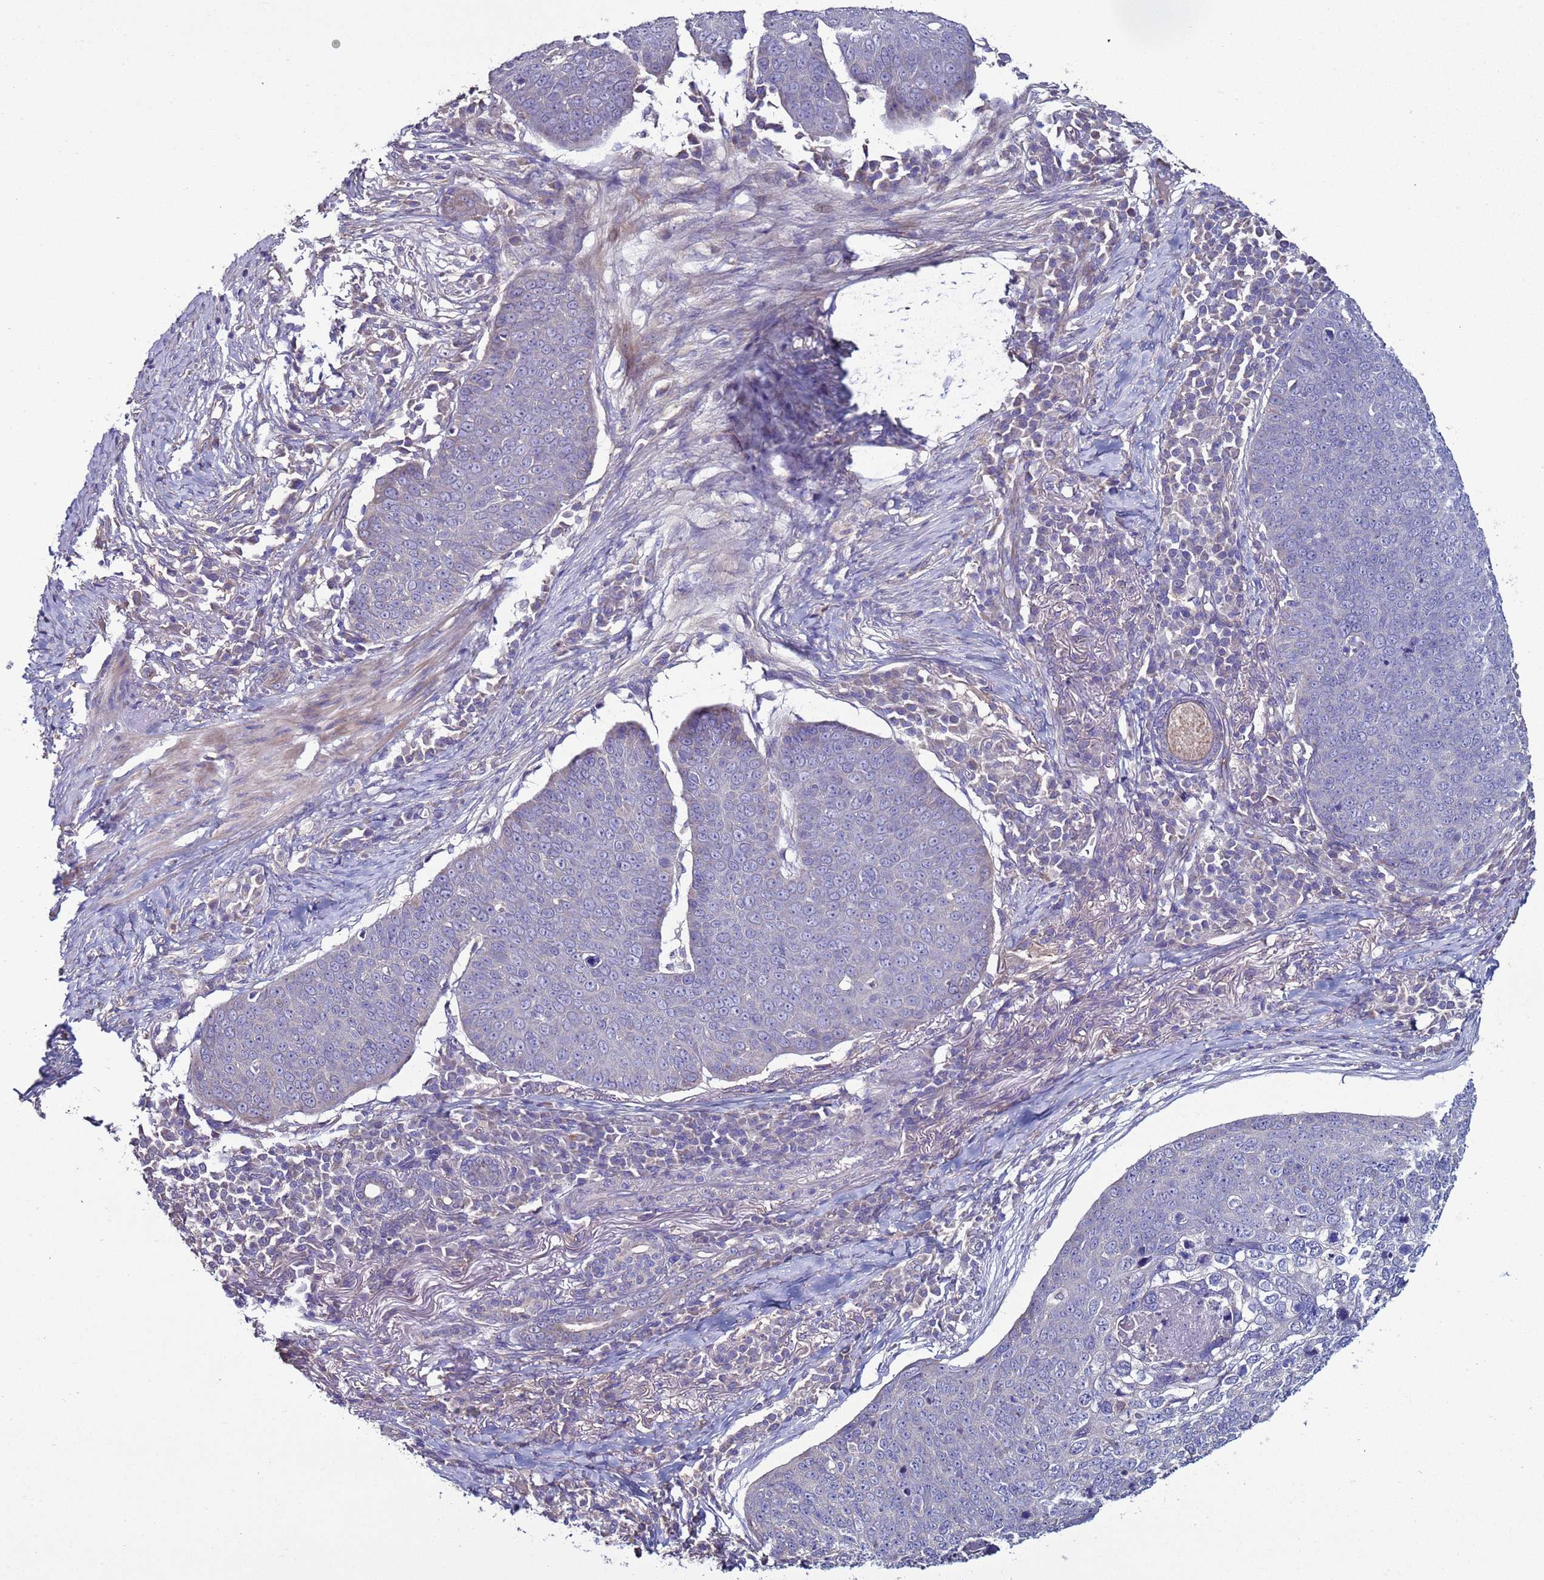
{"staining": {"intensity": "negative", "quantity": "none", "location": "none"}, "tissue": "skin cancer", "cell_type": "Tumor cells", "image_type": "cancer", "snomed": [{"axis": "morphology", "description": "Squamous cell carcinoma, NOS"}, {"axis": "topography", "description": "Skin"}], "caption": "A high-resolution histopathology image shows immunohistochemistry (IHC) staining of squamous cell carcinoma (skin), which demonstrates no significant staining in tumor cells.", "gene": "RABL2B", "patient": {"sex": "male", "age": 71}}